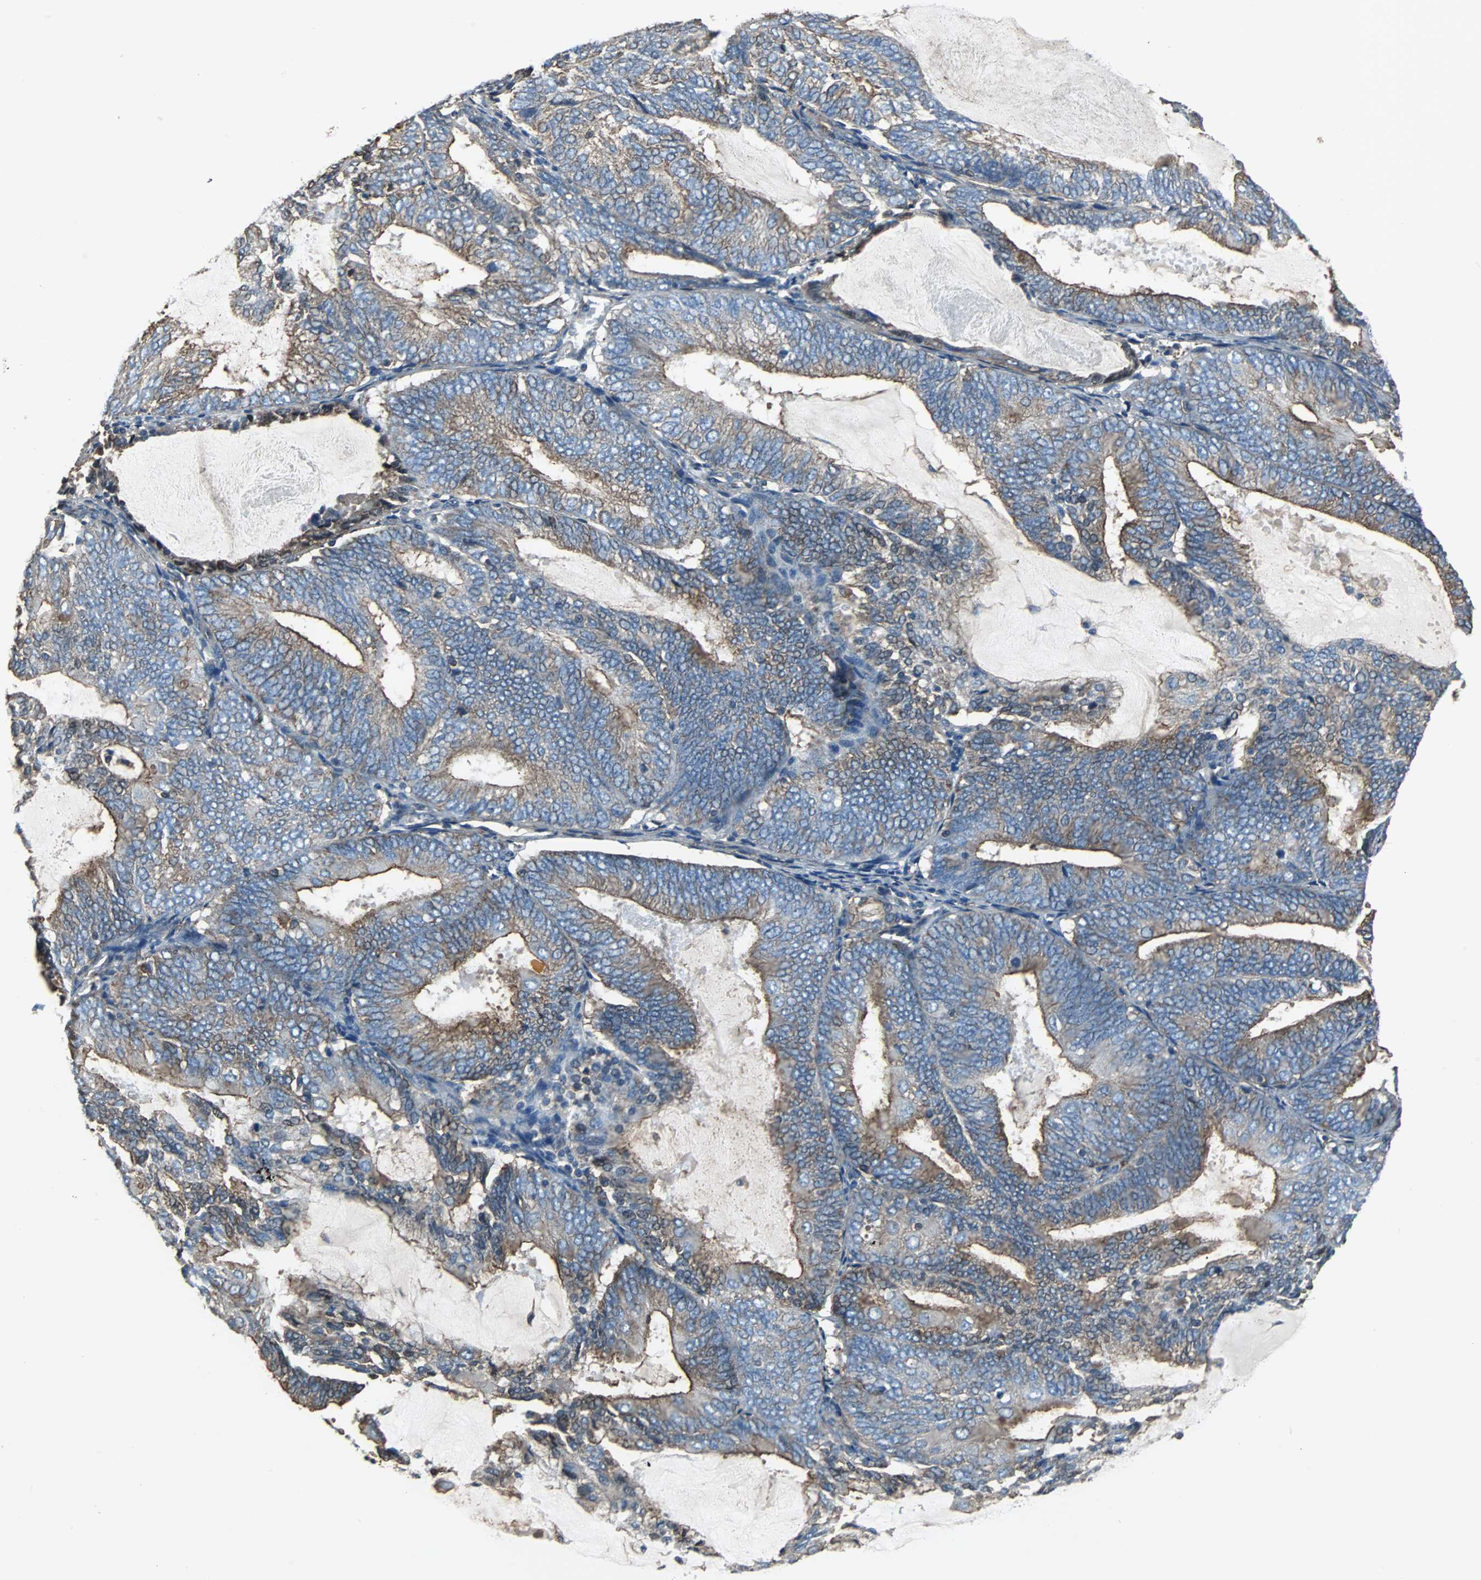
{"staining": {"intensity": "moderate", "quantity": ">75%", "location": "cytoplasmic/membranous"}, "tissue": "endometrial cancer", "cell_type": "Tumor cells", "image_type": "cancer", "snomed": [{"axis": "morphology", "description": "Adenocarcinoma, NOS"}, {"axis": "topography", "description": "Endometrium"}], "caption": "Adenocarcinoma (endometrial) stained for a protein (brown) demonstrates moderate cytoplasmic/membranous positive expression in approximately >75% of tumor cells.", "gene": "ACTN1", "patient": {"sex": "female", "age": 81}}